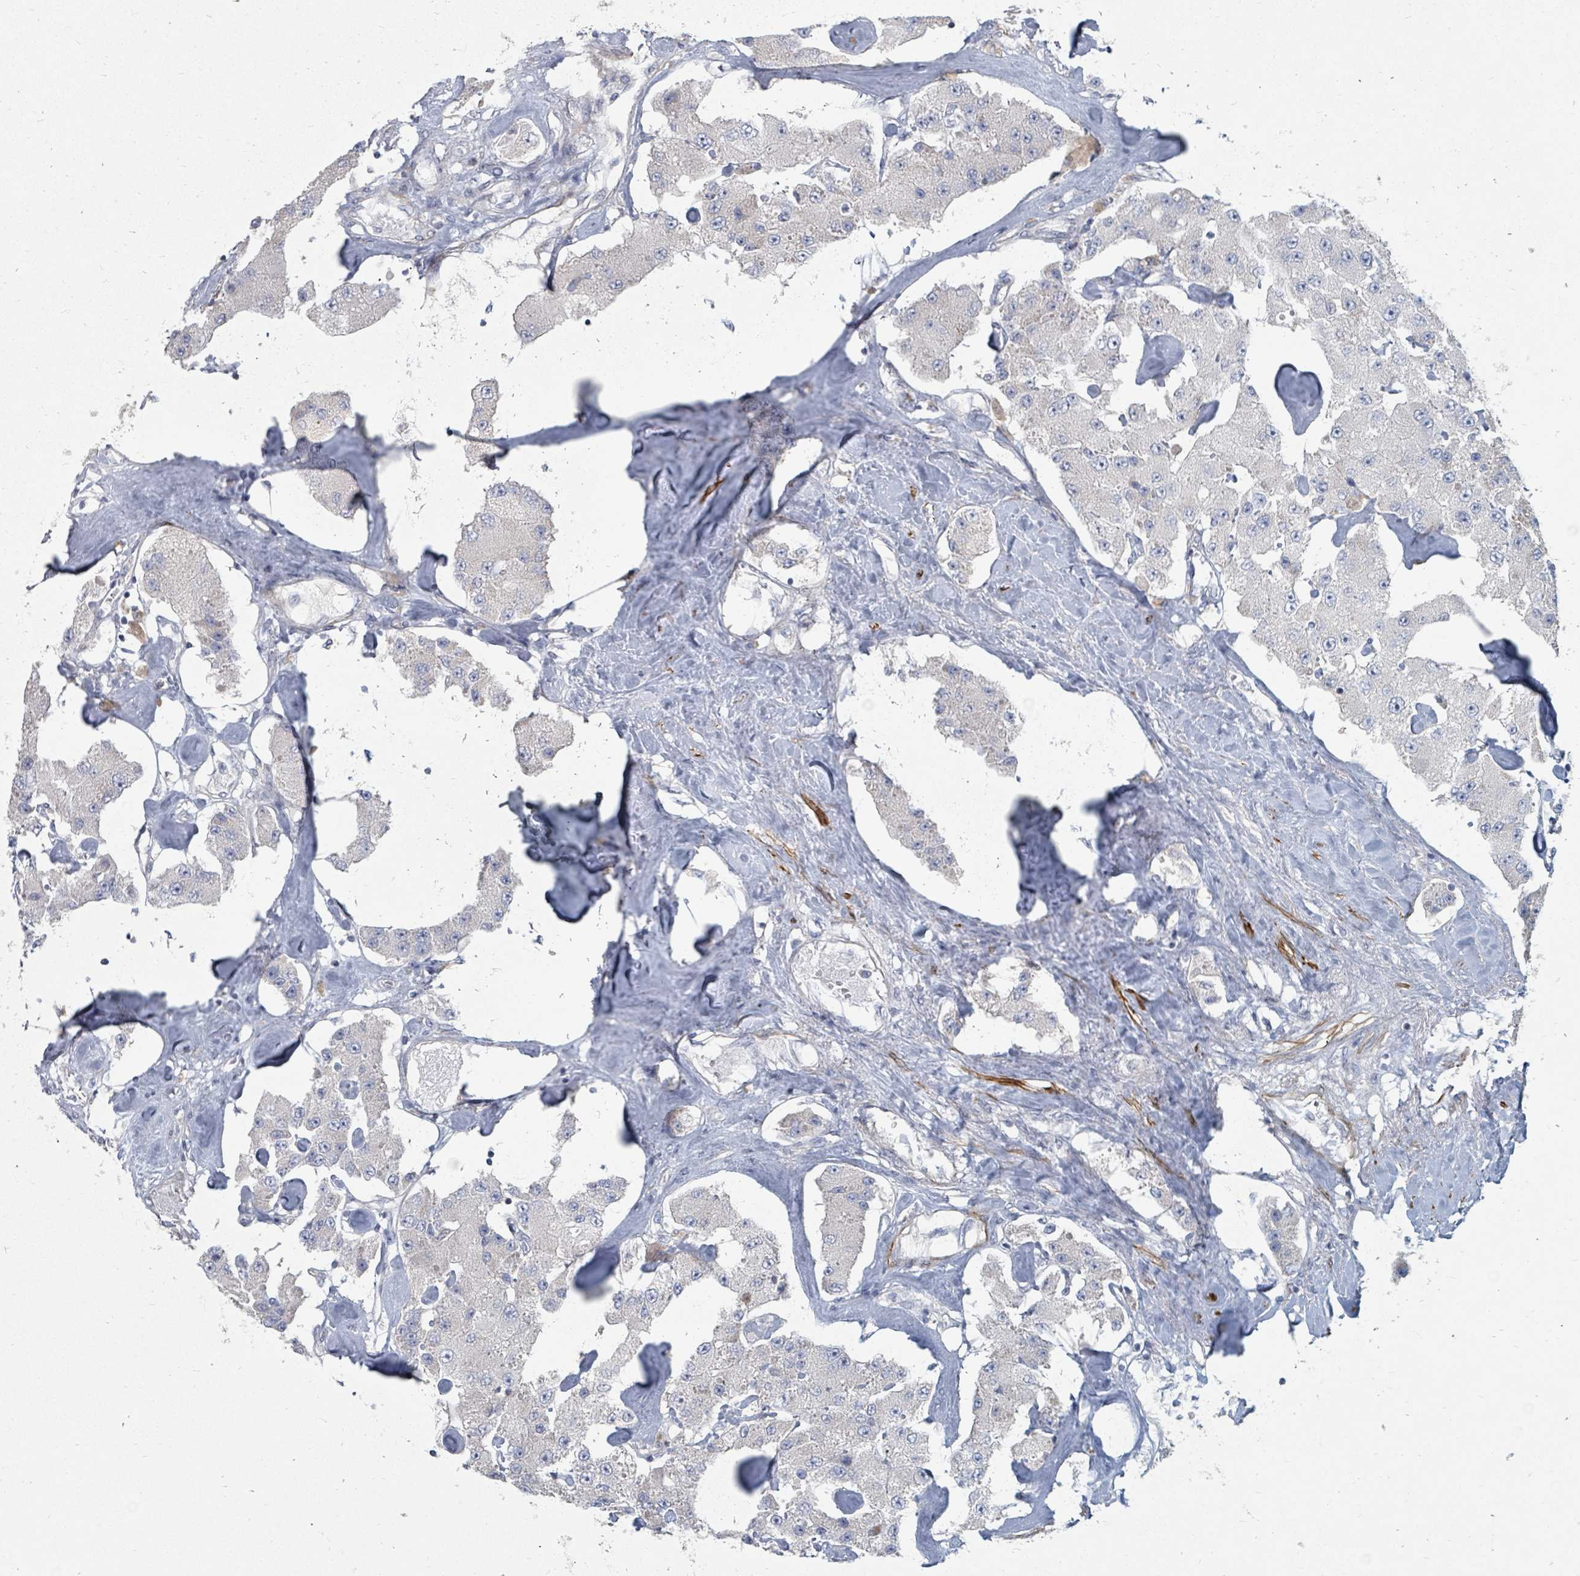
{"staining": {"intensity": "negative", "quantity": "none", "location": "none"}, "tissue": "carcinoid", "cell_type": "Tumor cells", "image_type": "cancer", "snomed": [{"axis": "morphology", "description": "Carcinoid, malignant, NOS"}, {"axis": "topography", "description": "Pancreas"}], "caption": "Image shows no significant protein expression in tumor cells of carcinoid. (Brightfield microscopy of DAB (3,3'-diaminobenzidine) IHC at high magnification).", "gene": "ARGFX", "patient": {"sex": "male", "age": 41}}